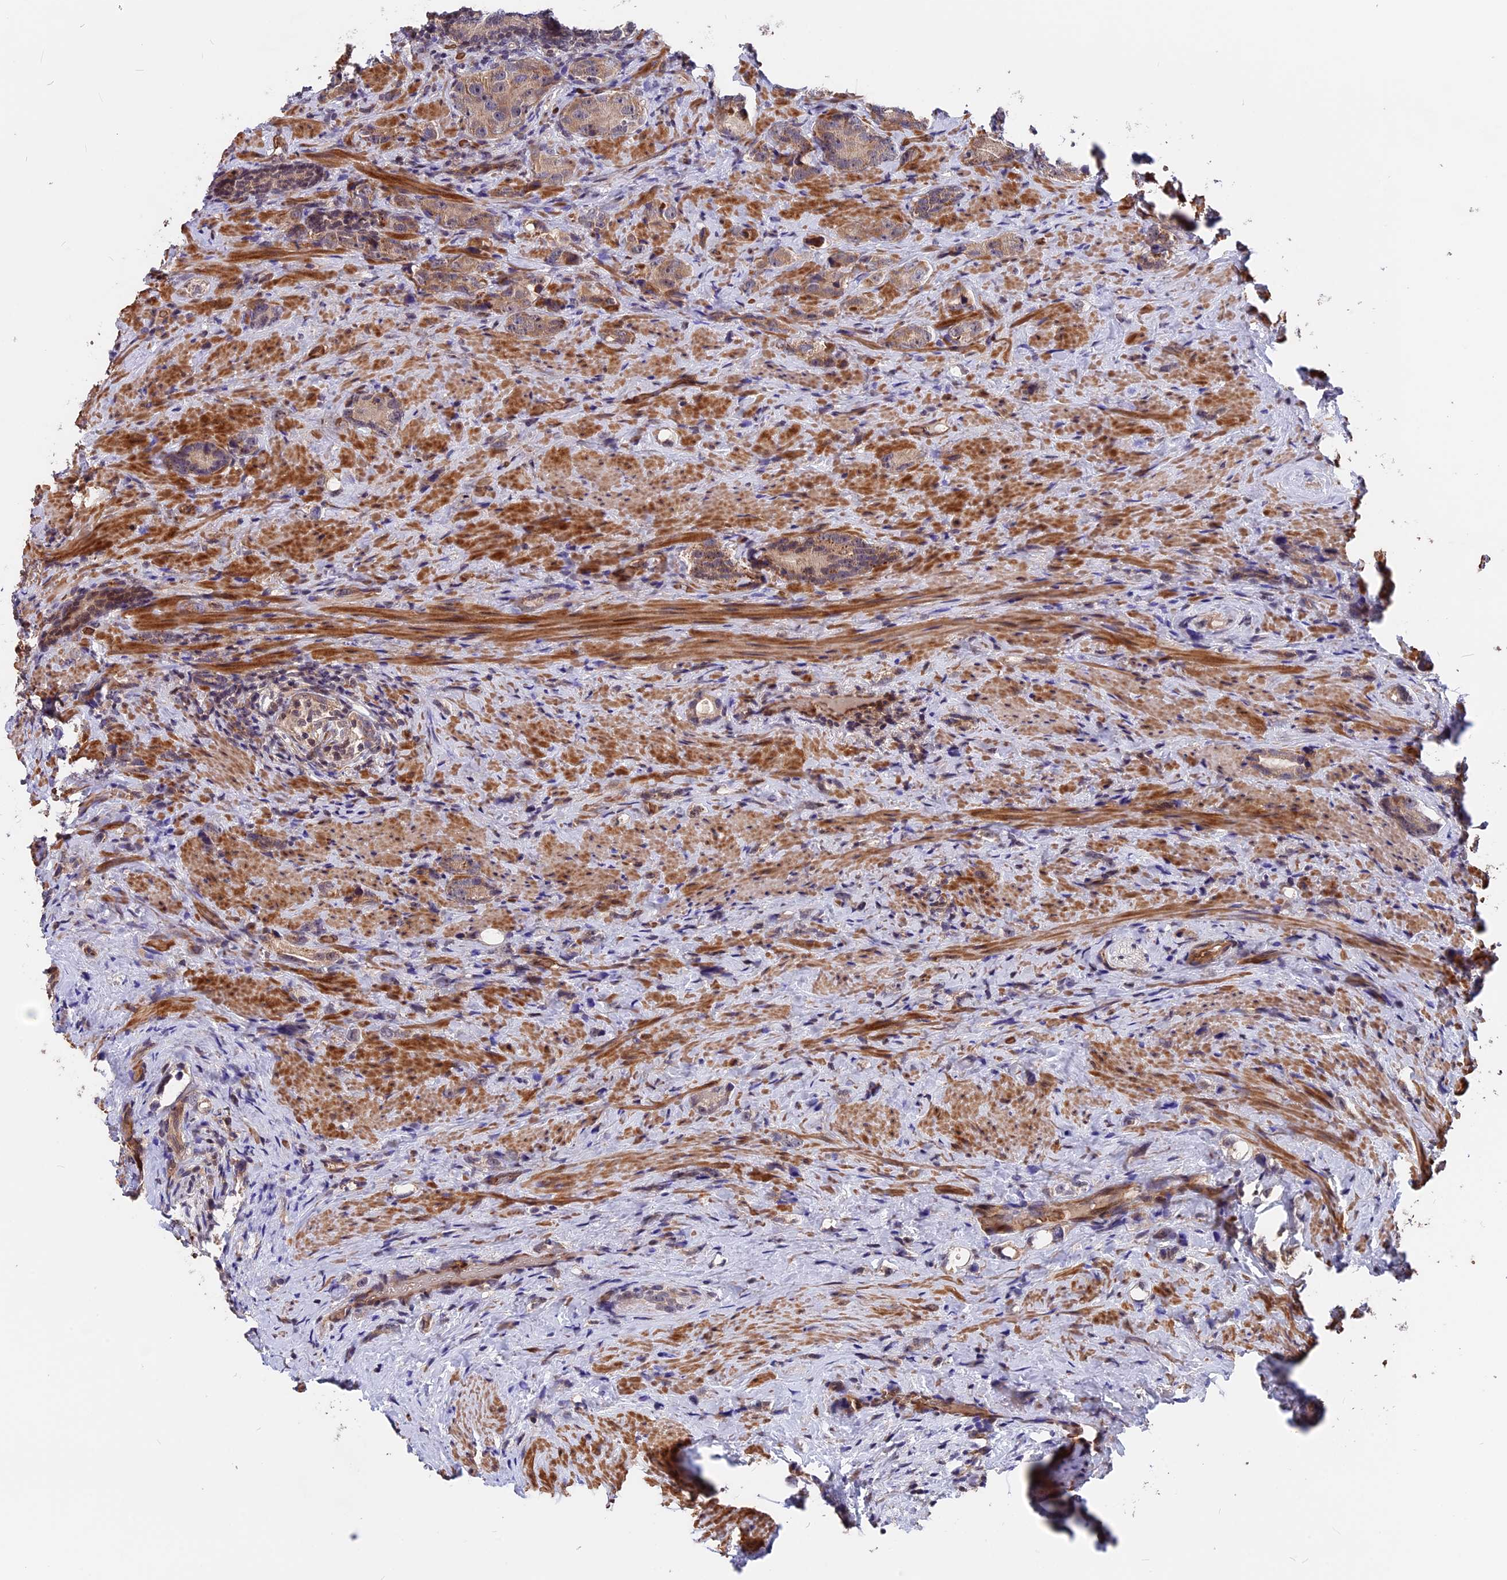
{"staining": {"intensity": "weak", "quantity": "<25%", "location": "cytoplasmic/membranous"}, "tissue": "prostate cancer", "cell_type": "Tumor cells", "image_type": "cancer", "snomed": [{"axis": "morphology", "description": "Adenocarcinoma, High grade"}, {"axis": "topography", "description": "Prostate"}], "caption": "The immunohistochemistry (IHC) image has no significant positivity in tumor cells of high-grade adenocarcinoma (prostate) tissue. The staining is performed using DAB brown chromogen with nuclei counter-stained in using hematoxylin.", "gene": "ZC3H10", "patient": {"sex": "male", "age": 63}}